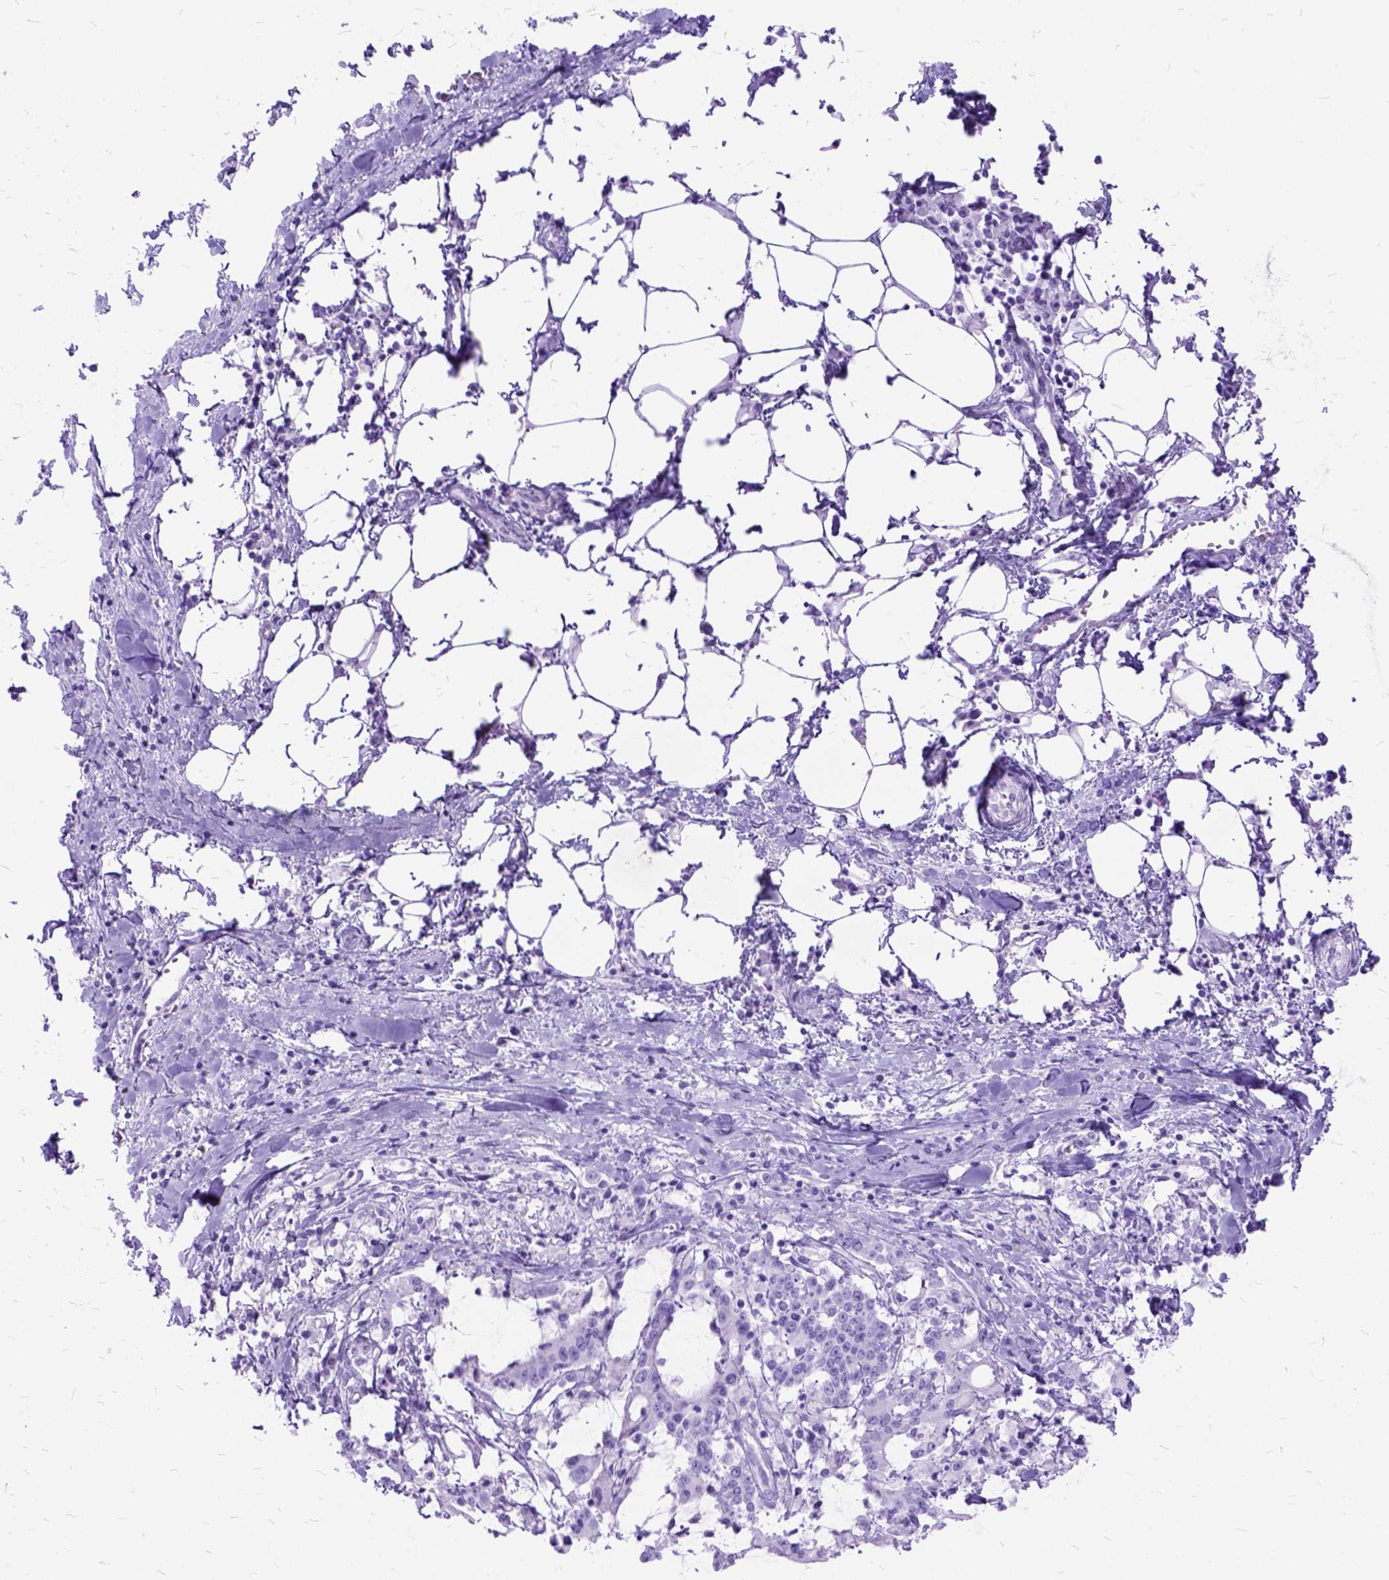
{"staining": {"intensity": "negative", "quantity": "none", "location": "none"}, "tissue": "stomach cancer", "cell_type": "Tumor cells", "image_type": "cancer", "snomed": [{"axis": "morphology", "description": "Adenocarcinoma, NOS"}, {"axis": "topography", "description": "Stomach, upper"}], "caption": "Image shows no protein expression in tumor cells of stomach adenocarcinoma tissue.", "gene": "DNAH2", "patient": {"sex": "male", "age": 68}}